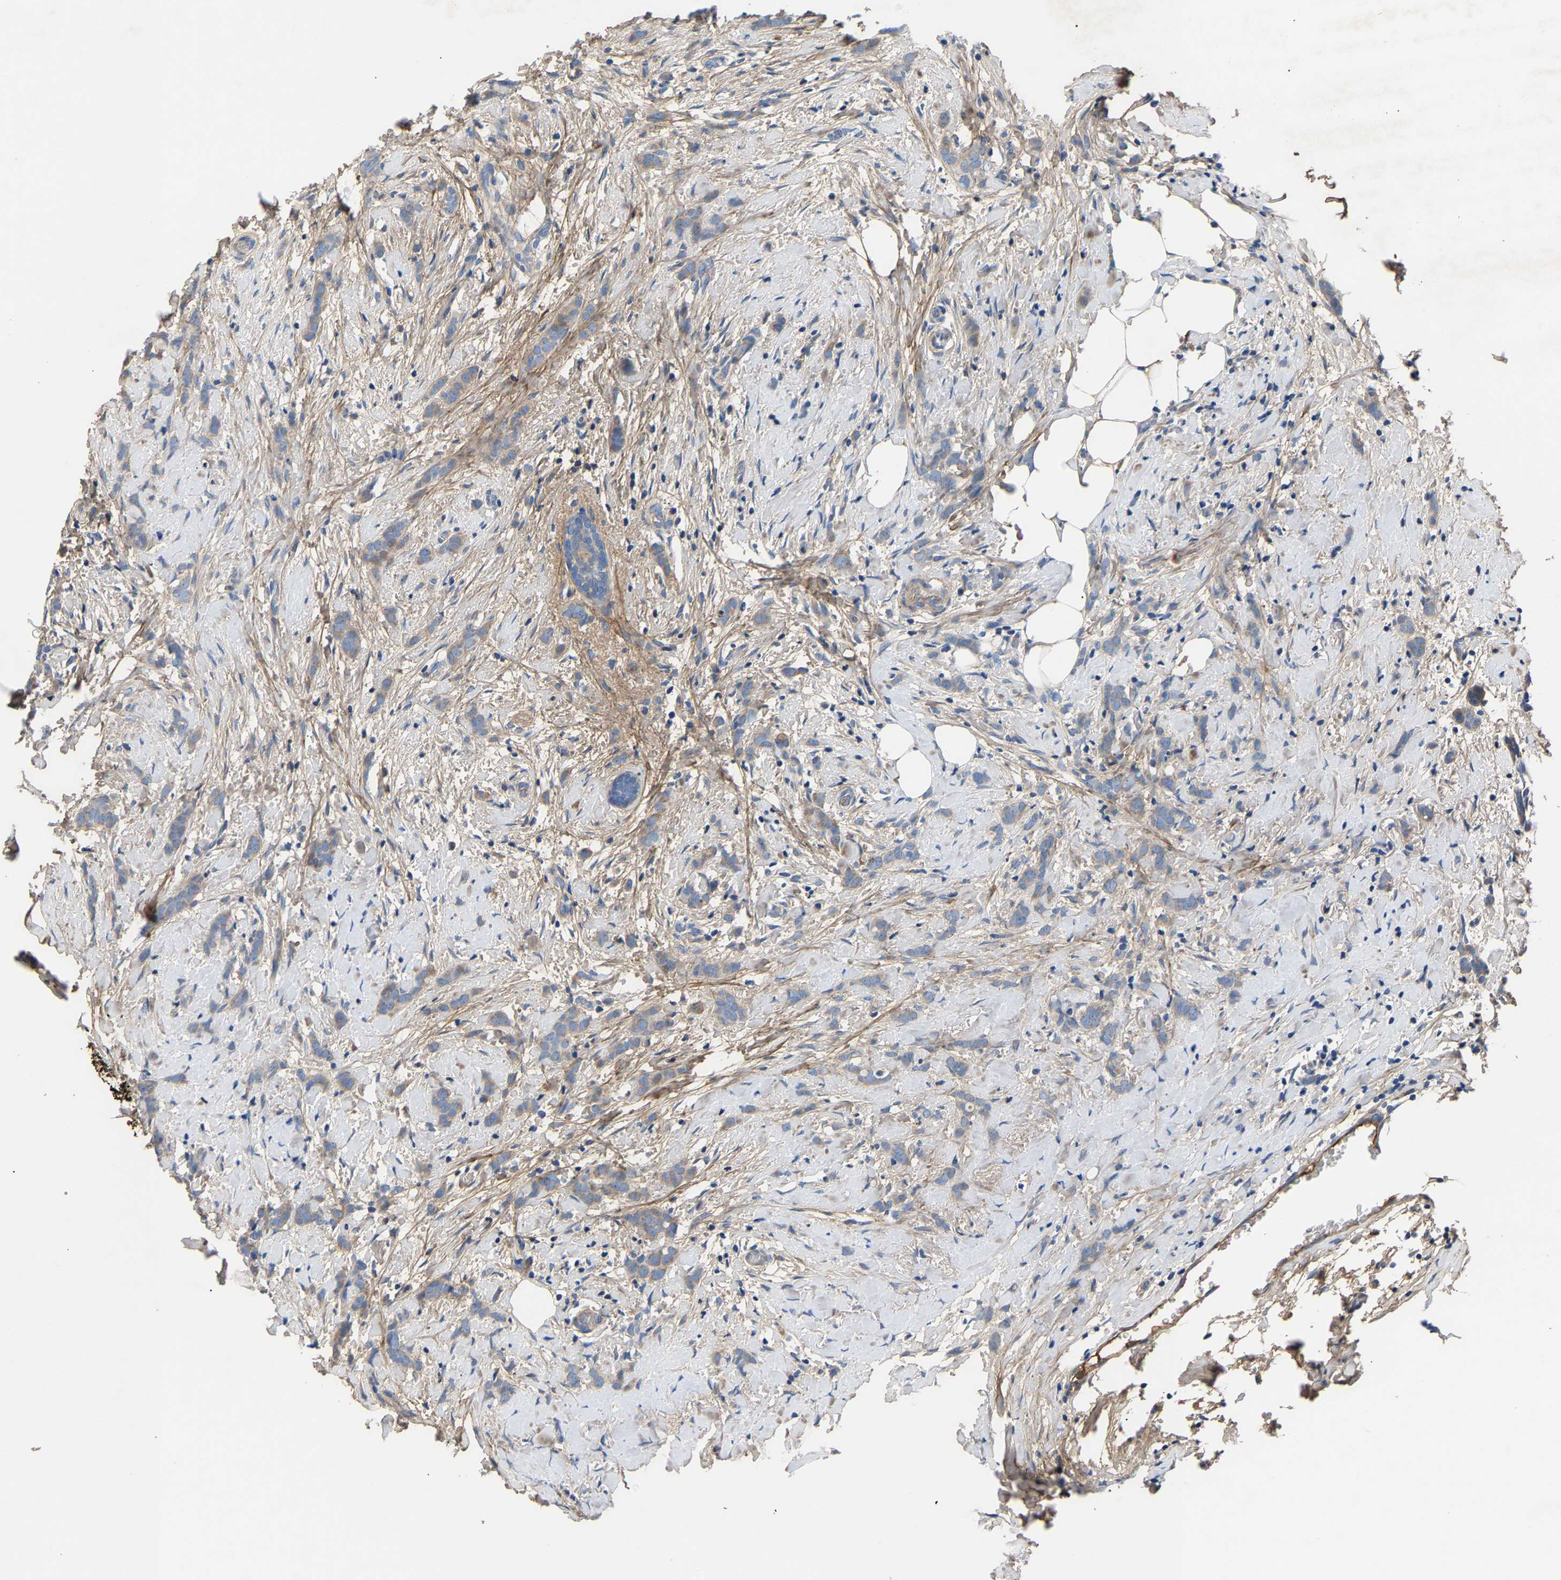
{"staining": {"intensity": "weak", "quantity": "25%-75%", "location": "cytoplasmic/membranous"}, "tissue": "breast cancer", "cell_type": "Tumor cells", "image_type": "cancer", "snomed": [{"axis": "morphology", "description": "Lobular carcinoma, in situ"}, {"axis": "morphology", "description": "Lobular carcinoma"}, {"axis": "topography", "description": "Breast"}], "caption": "Weak cytoplasmic/membranous protein positivity is seen in approximately 25%-75% of tumor cells in breast cancer. (DAB (3,3'-diaminobenzidine) IHC with brightfield microscopy, high magnification).", "gene": "CCDC171", "patient": {"sex": "female", "age": 41}}